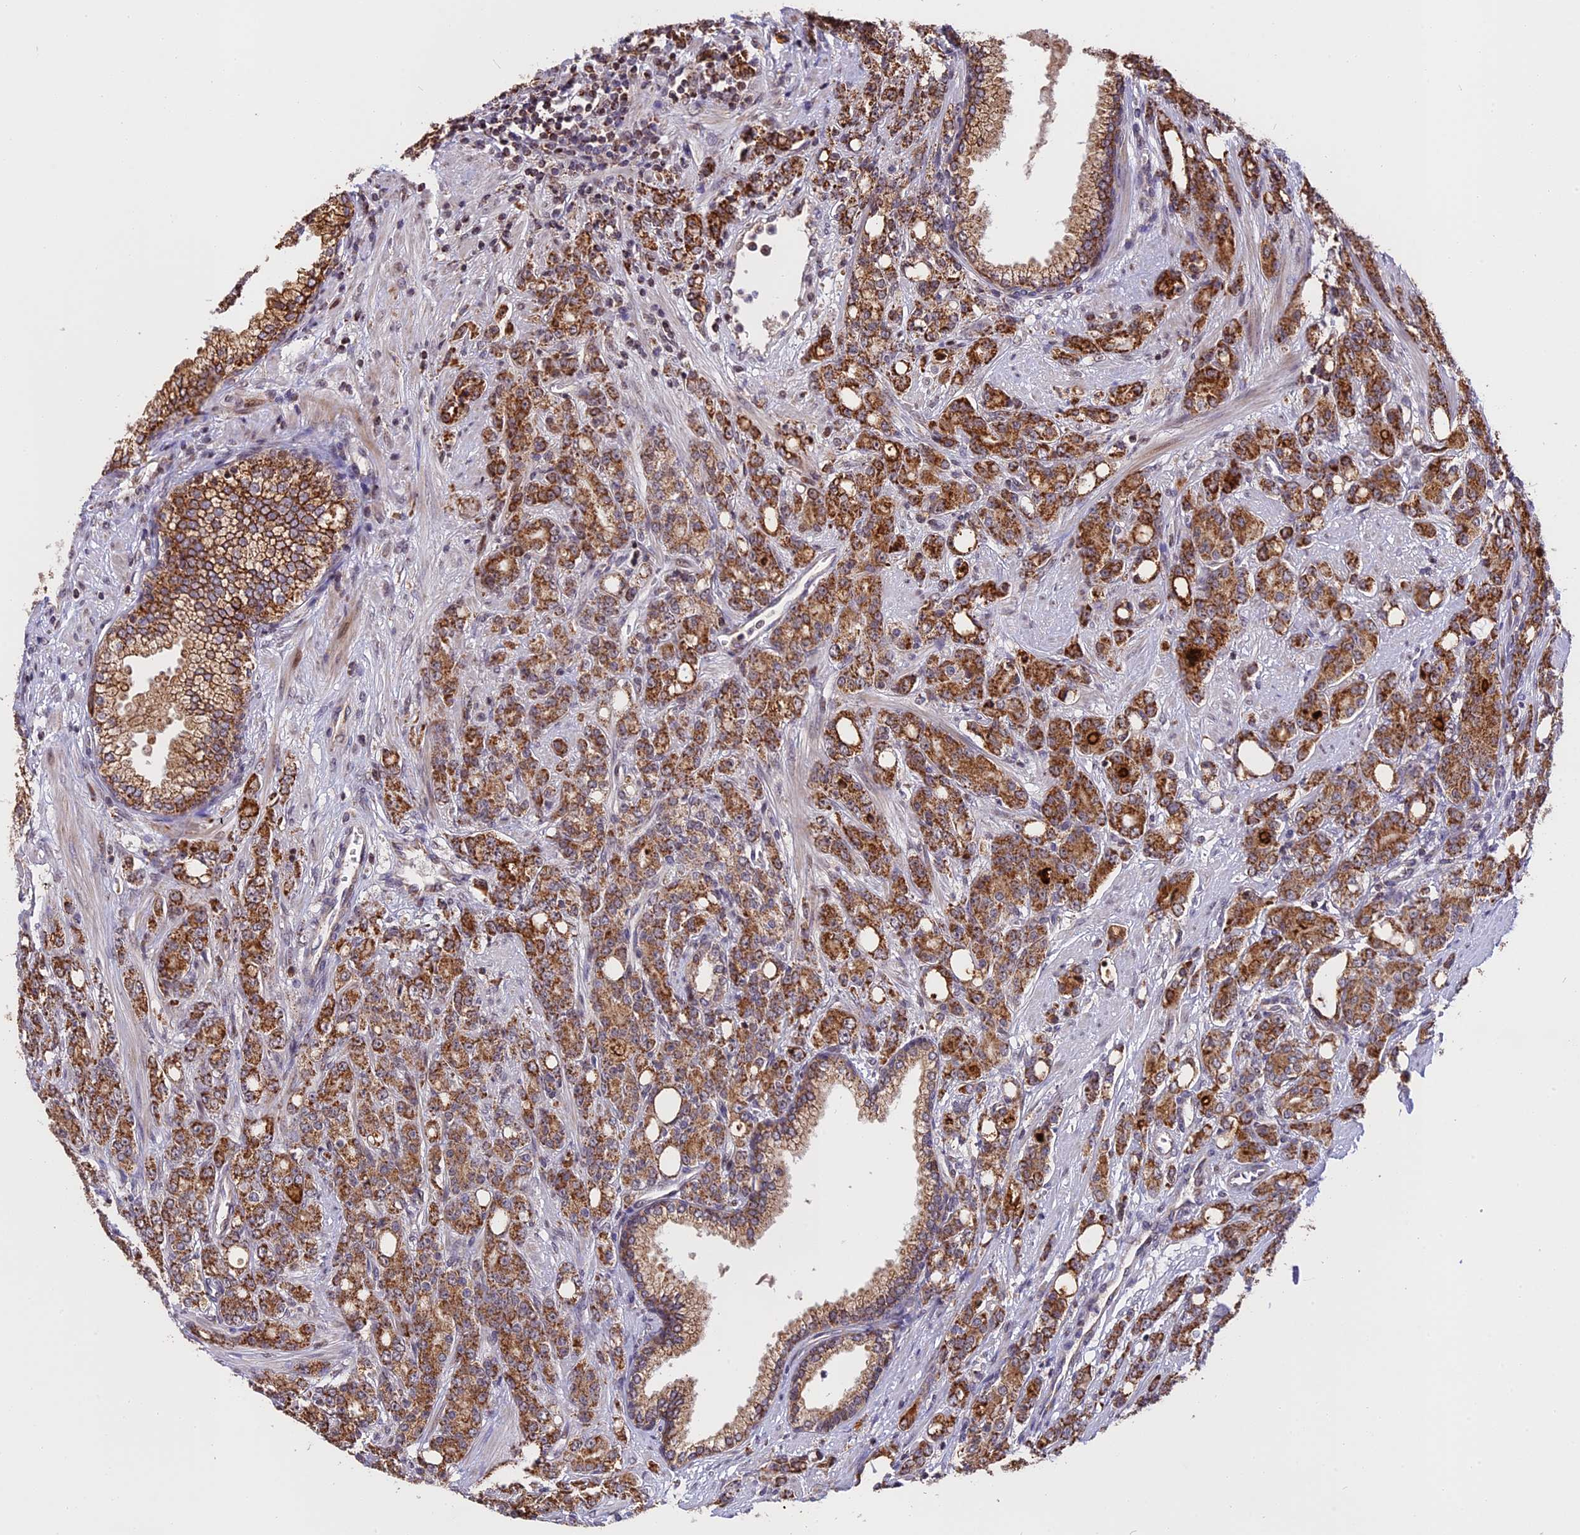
{"staining": {"intensity": "strong", "quantity": ">75%", "location": "cytoplasmic/membranous"}, "tissue": "prostate cancer", "cell_type": "Tumor cells", "image_type": "cancer", "snomed": [{"axis": "morphology", "description": "Adenocarcinoma, High grade"}, {"axis": "topography", "description": "Prostate"}], "caption": "About >75% of tumor cells in prostate adenocarcinoma (high-grade) demonstrate strong cytoplasmic/membranous protein staining as visualized by brown immunohistochemical staining.", "gene": "RERGL", "patient": {"sex": "male", "age": 62}}